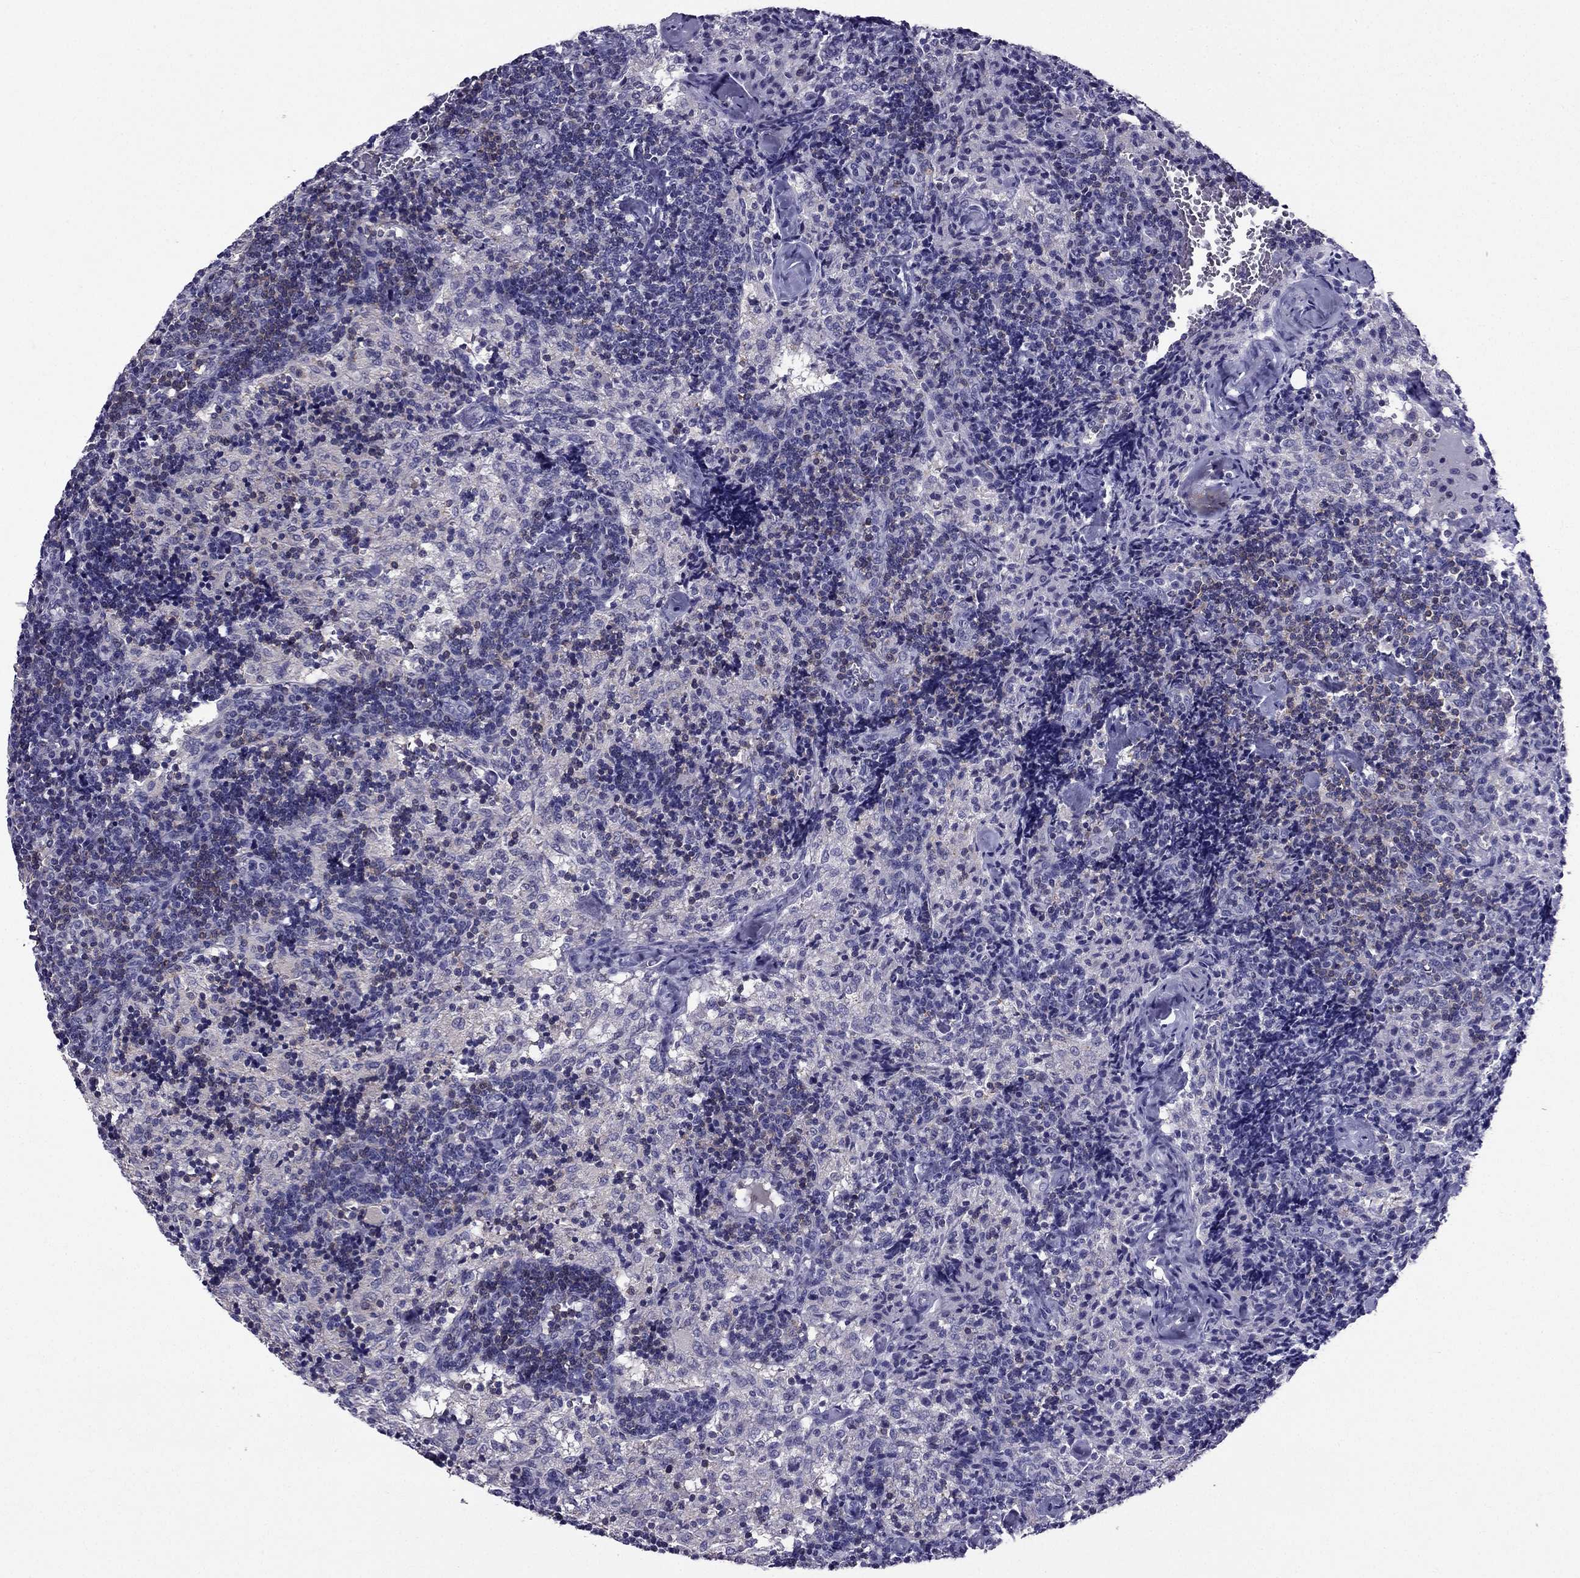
{"staining": {"intensity": "negative", "quantity": "none", "location": "none"}, "tissue": "lymph node", "cell_type": "Germinal center cells", "image_type": "normal", "snomed": [{"axis": "morphology", "description": "Normal tissue, NOS"}, {"axis": "topography", "description": "Lymph node"}], "caption": "Unremarkable lymph node was stained to show a protein in brown. There is no significant positivity in germinal center cells. (Brightfield microscopy of DAB immunohistochemistry (IHC) at high magnification).", "gene": "AAK1", "patient": {"sex": "female", "age": 52}}